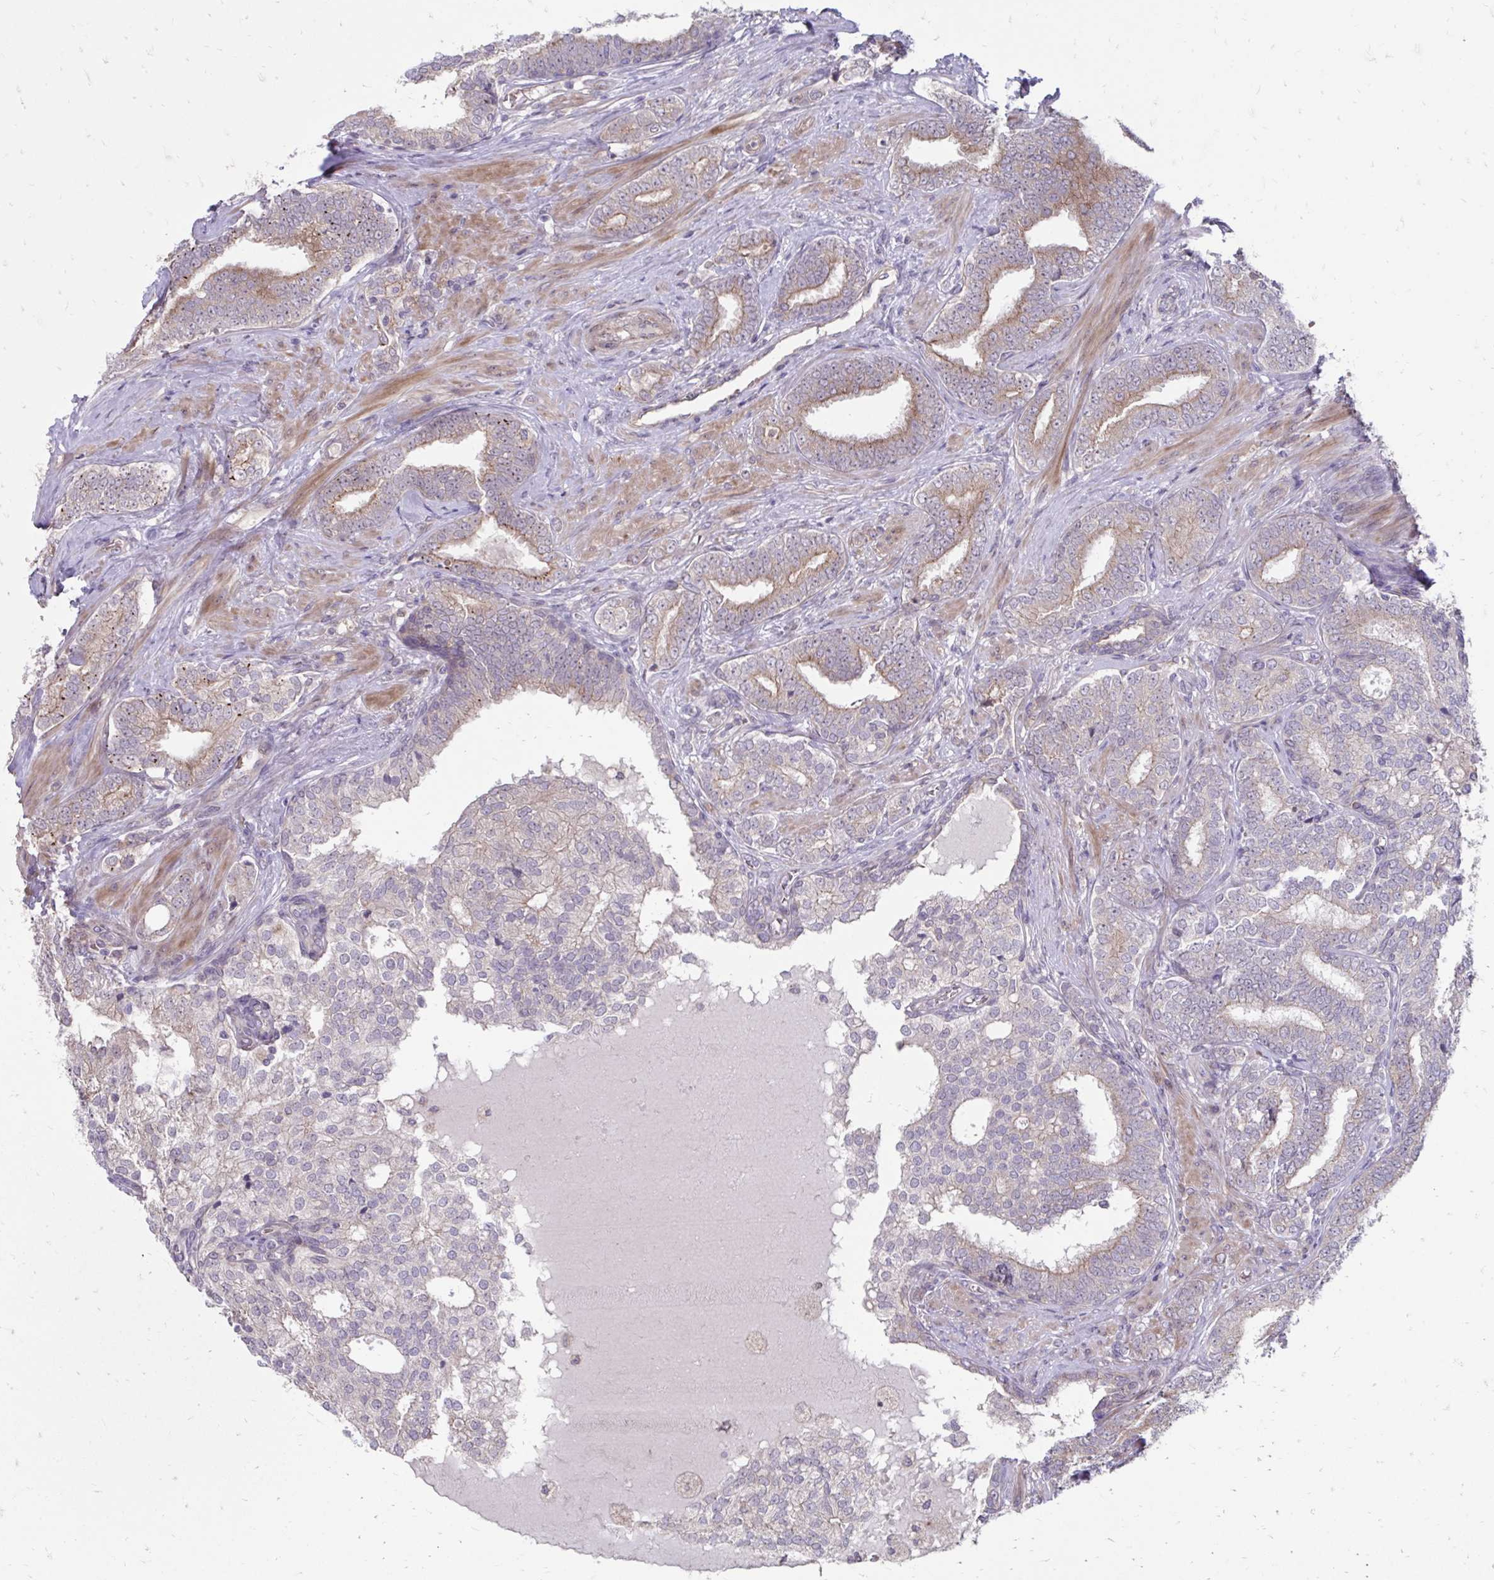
{"staining": {"intensity": "weak", "quantity": "25%-75%", "location": "cytoplasmic/membranous"}, "tissue": "prostate cancer", "cell_type": "Tumor cells", "image_type": "cancer", "snomed": [{"axis": "morphology", "description": "Adenocarcinoma, High grade"}, {"axis": "topography", "description": "Prostate"}], "caption": "Prostate cancer stained for a protein reveals weak cytoplasmic/membranous positivity in tumor cells. The staining was performed using DAB, with brown indicating positive protein expression. Nuclei are stained blue with hematoxylin.", "gene": "ITPR2", "patient": {"sex": "male", "age": 72}}